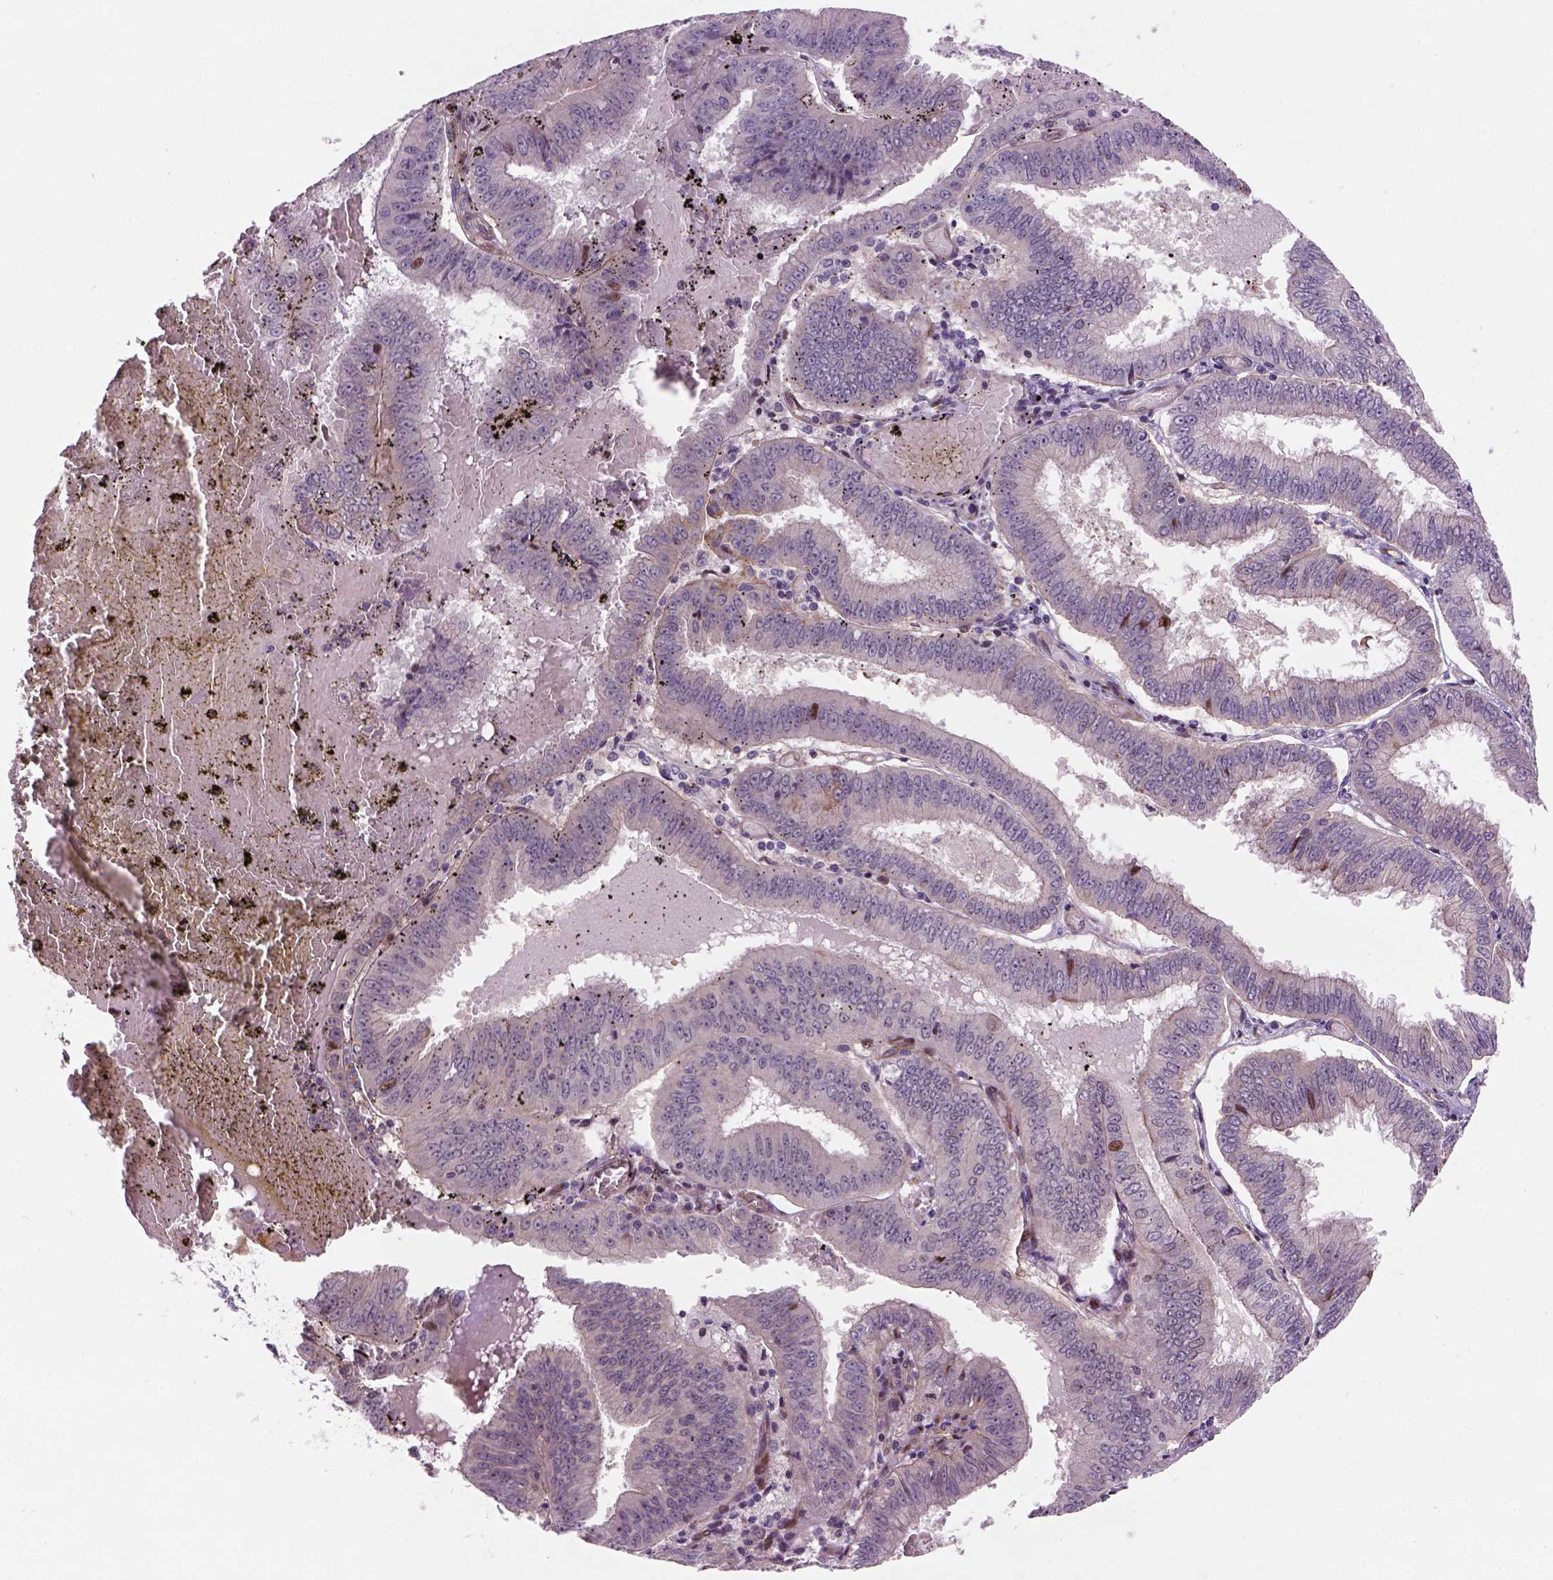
{"staining": {"intensity": "negative", "quantity": "none", "location": "none"}, "tissue": "endometrial cancer", "cell_type": "Tumor cells", "image_type": "cancer", "snomed": [{"axis": "morphology", "description": "Adenocarcinoma, NOS"}, {"axis": "topography", "description": "Endometrium"}], "caption": "Tumor cells show no significant expression in endometrial adenocarcinoma.", "gene": "VSTM5", "patient": {"sex": "female", "age": 66}}